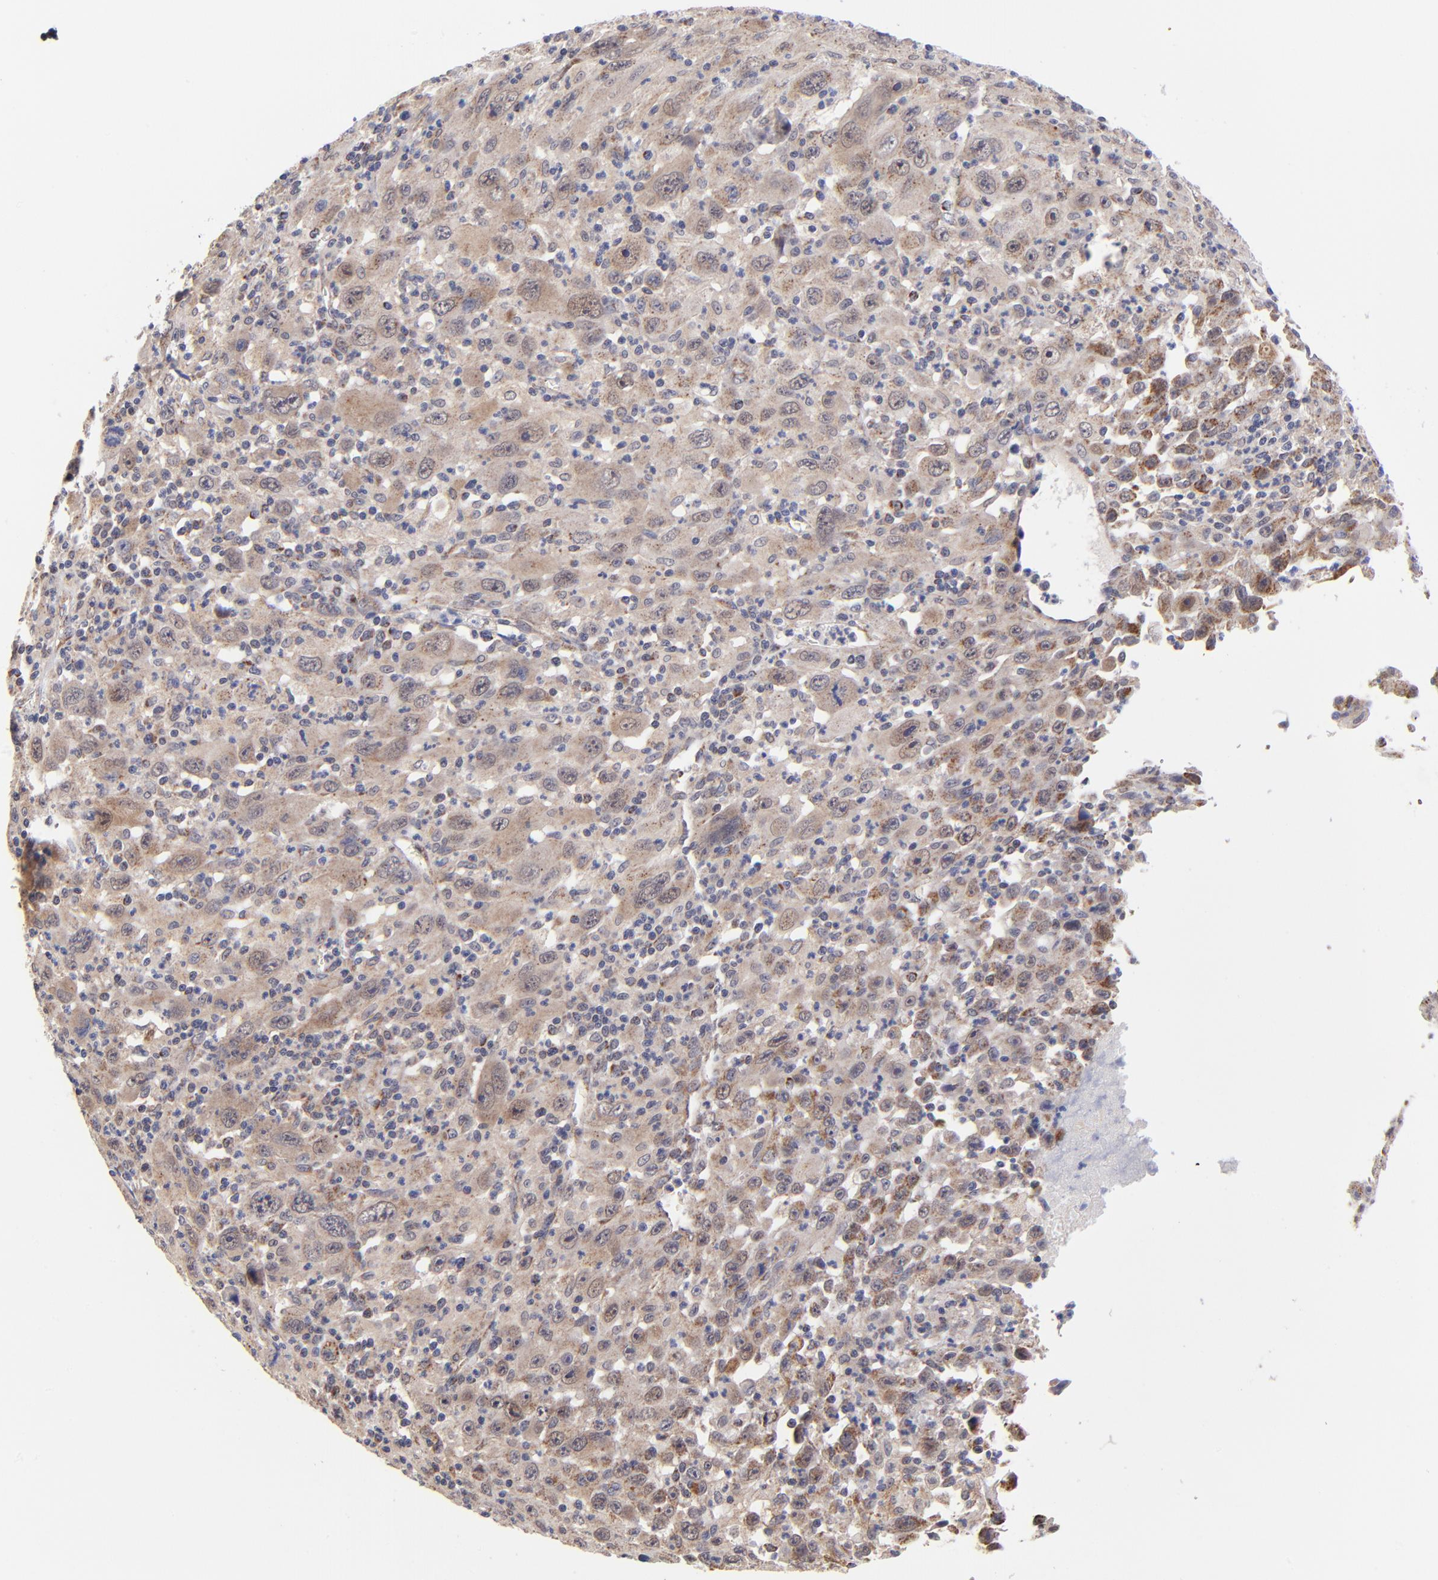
{"staining": {"intensity": "moderate", "quantity": ">75%", "location": "cytoplasmic/membranous"}, "tissue": "melanoma", "cell_type": "Tumor cells", "image_type": "cancer", "snomed": [{"axis": "morphology", "description": "Malignant melanoma, Metastatic site"}, {"axis": "topography", "description": "Skin"}], "caption": "A medium amount of moderate cytoplasmic/membranous expression is appreciated in approximately >75% of tumor cells in malignant melanoma (metastatic site) tissue.", "gene": "FBXL12", "patient": {"sex": "female", "age": 56}}